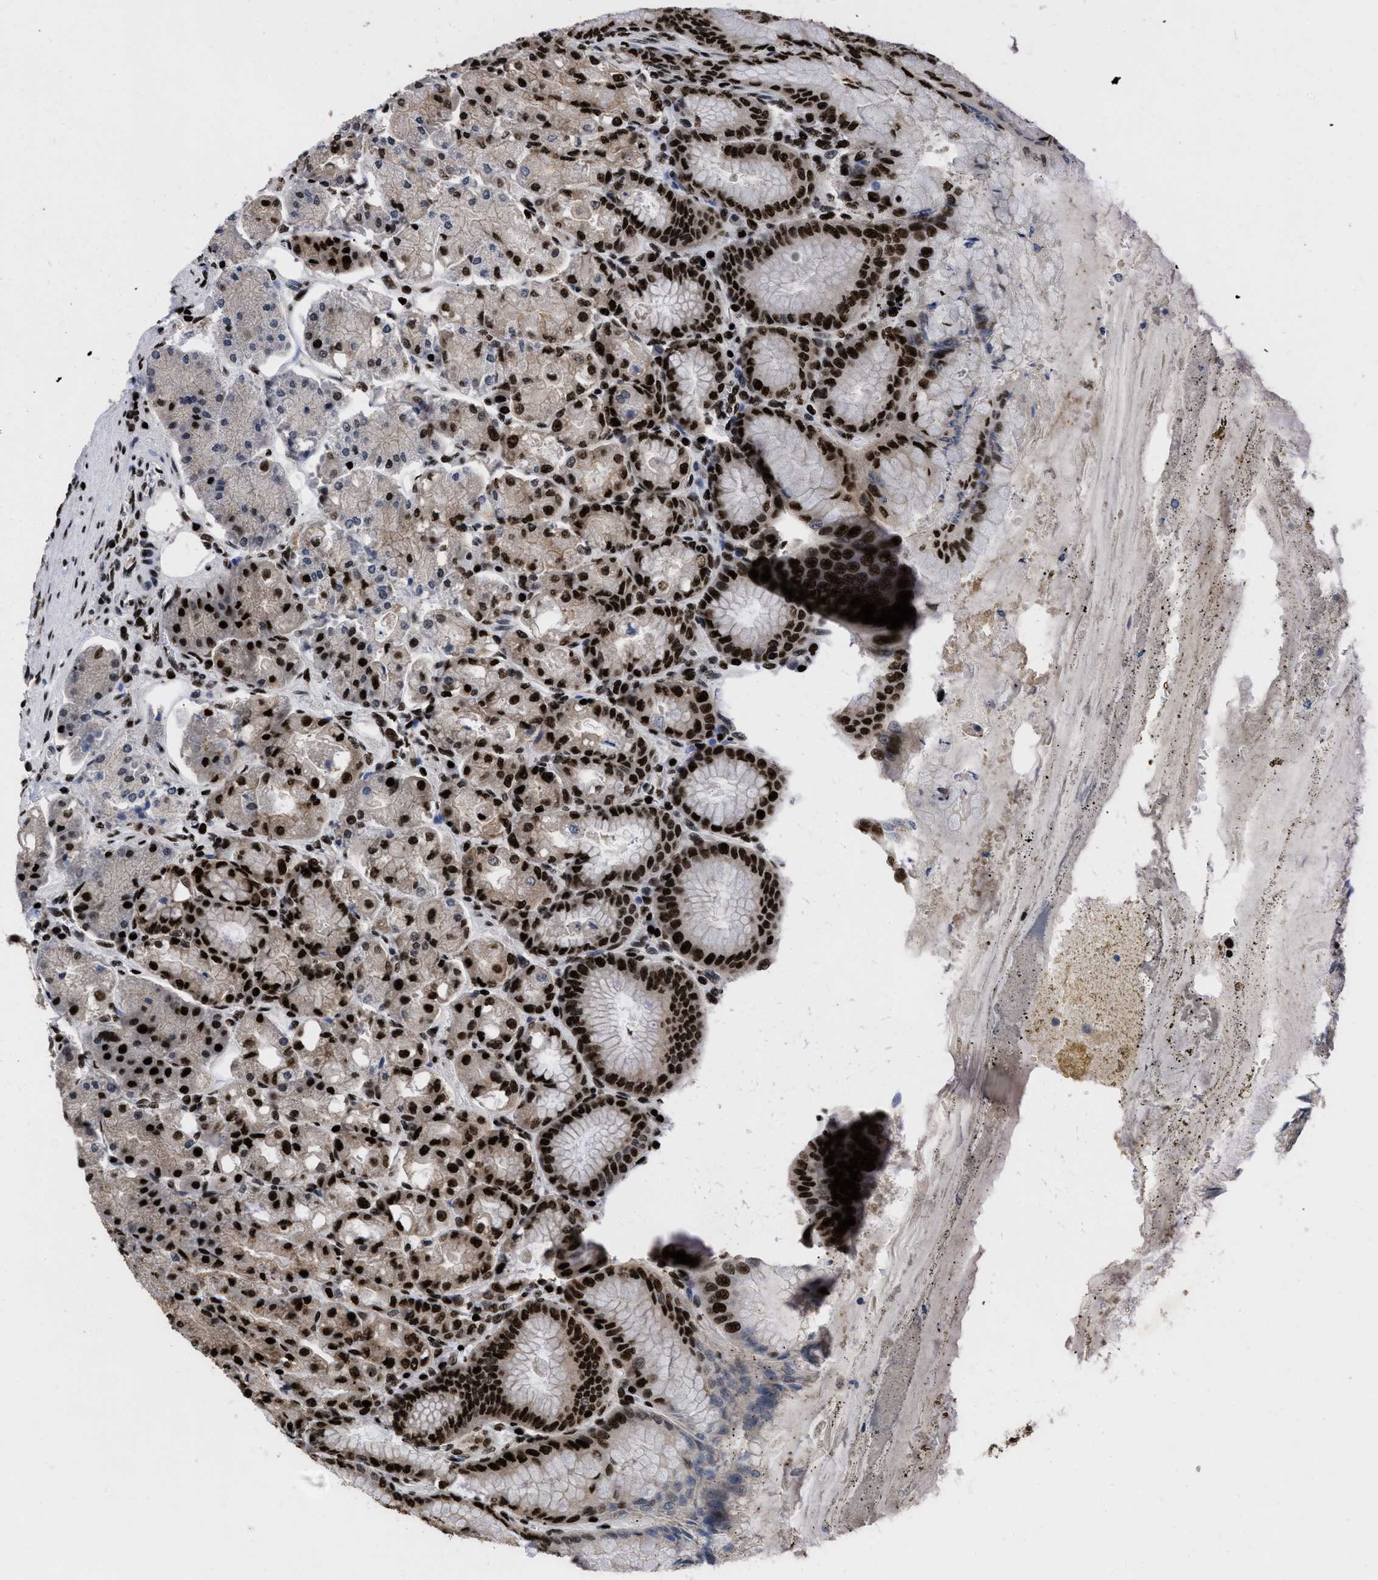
{"staining": {"intensity": "strong", "quantity": ">75%", "location": "cytoplasmic/membranous,nuclear"}, "tissue": "stomach", "cell_type": "Glandular cells", "image_type": "normal", "snomed": [{"axis": "morphology", "description": "Normal tissue, NOS"}, {"axis": "topography", "description": "Stomach, lower"}], "caption": "Immunohistochemistry (IHC) of unremarkable stomach shows high levels of strong cytoplasmic/membranous,nuclear staining in approximately >75% of glandular cells.", "gene": "CALHM3", "patient": {"sex": "male", "age": 71}}